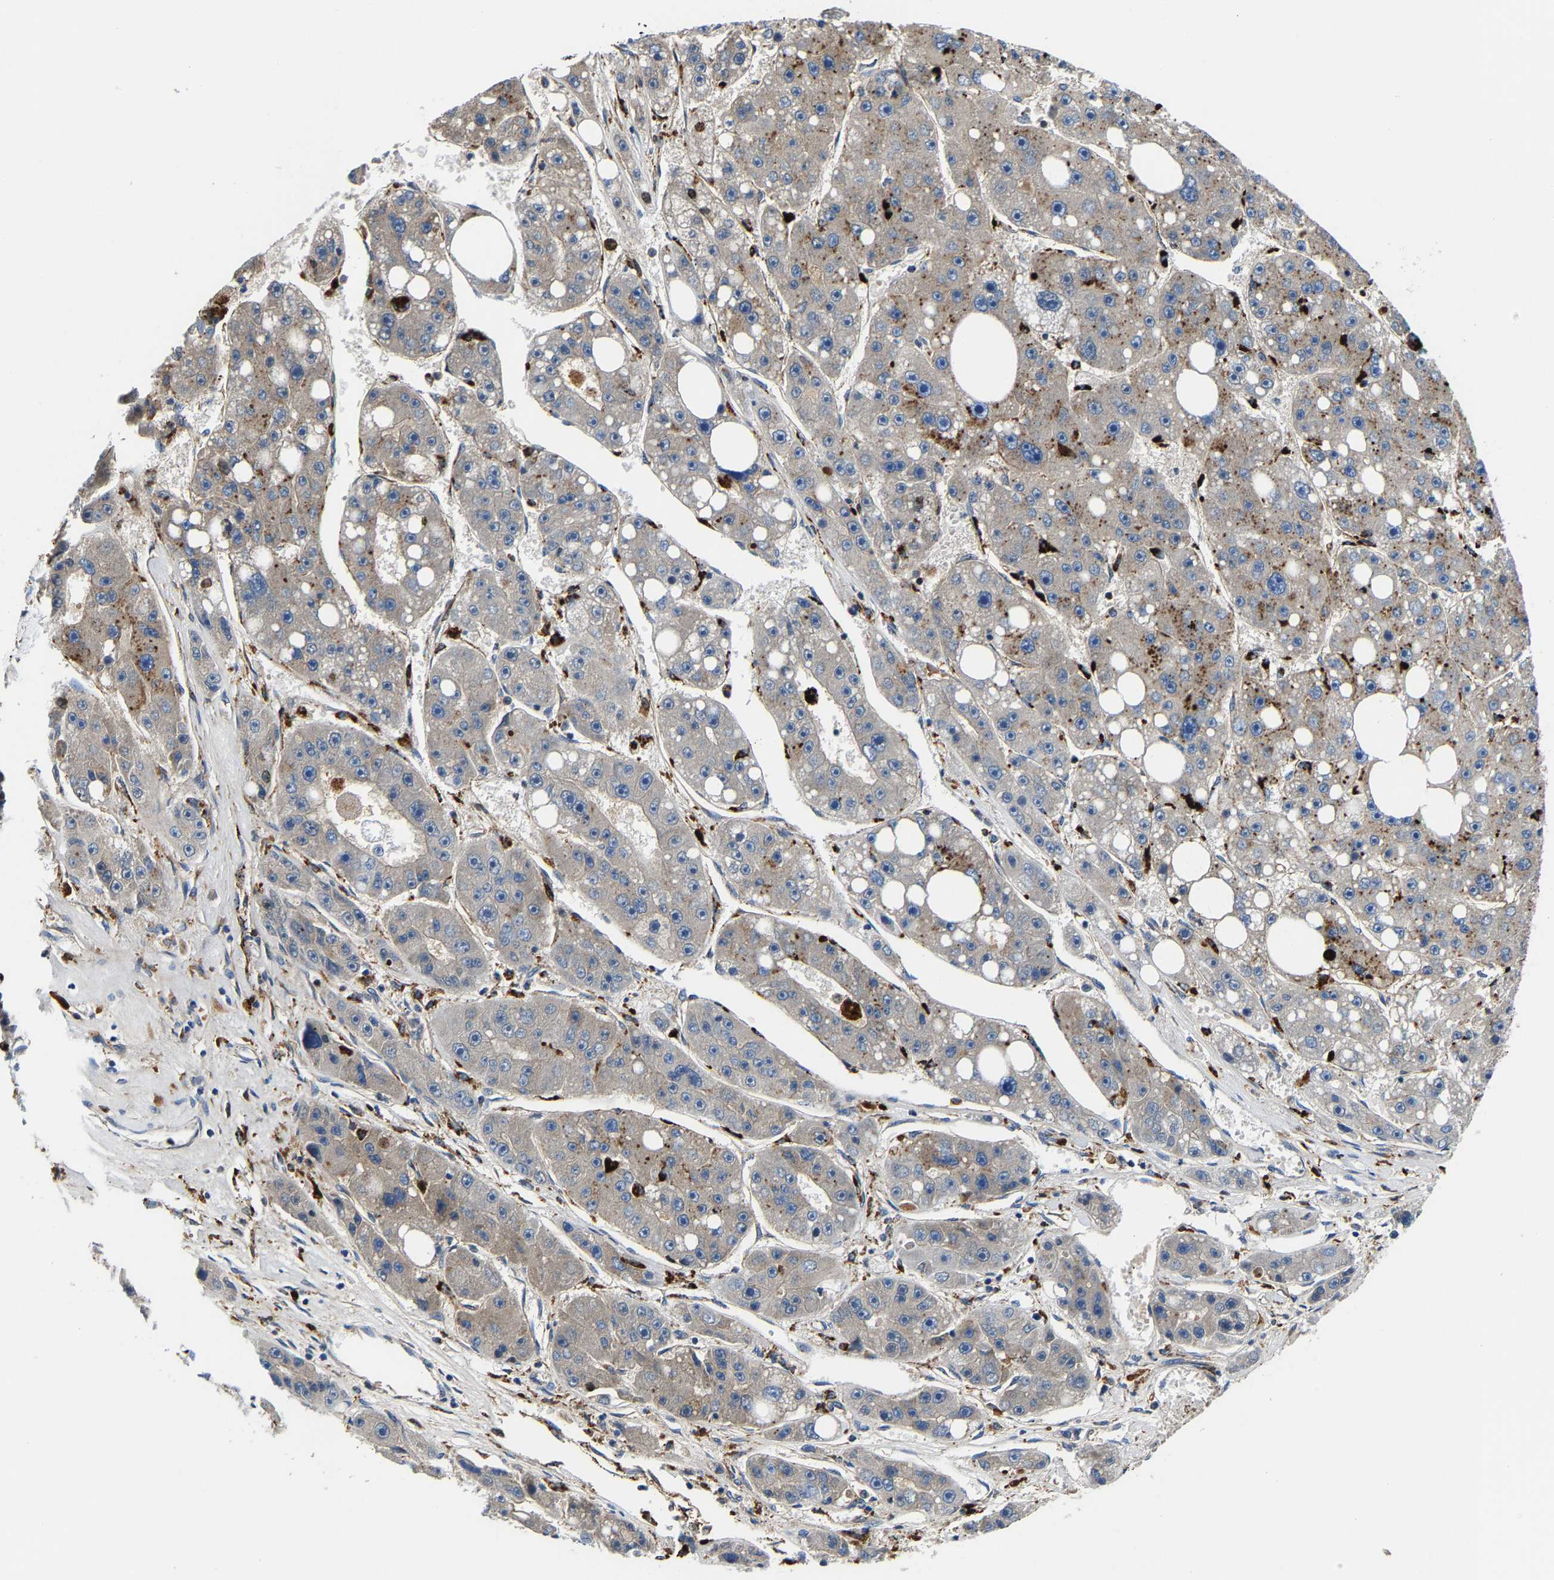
{"staining": {"intensity": "negative", "quantity": "none", "location": "none"}, "tissue": "liver cancer", "cell_type": "Tumor cells", "image_type": "cancer", "snomed": [{"axis": "morphology", "description": "Carcinoma, Hepatocellular, NOS"}, {"axis": "topography", "description": "Liver"}], "caption": "Tumor cells are negative for protein expression in human hepatocellular carcinoma (liver). (Brightfield microscopy of DAB (3,3'-diaminobenzidine) IHC at high magnification).", "gene": "DPP7", "patient": {"sex": "female", "age": 61}}